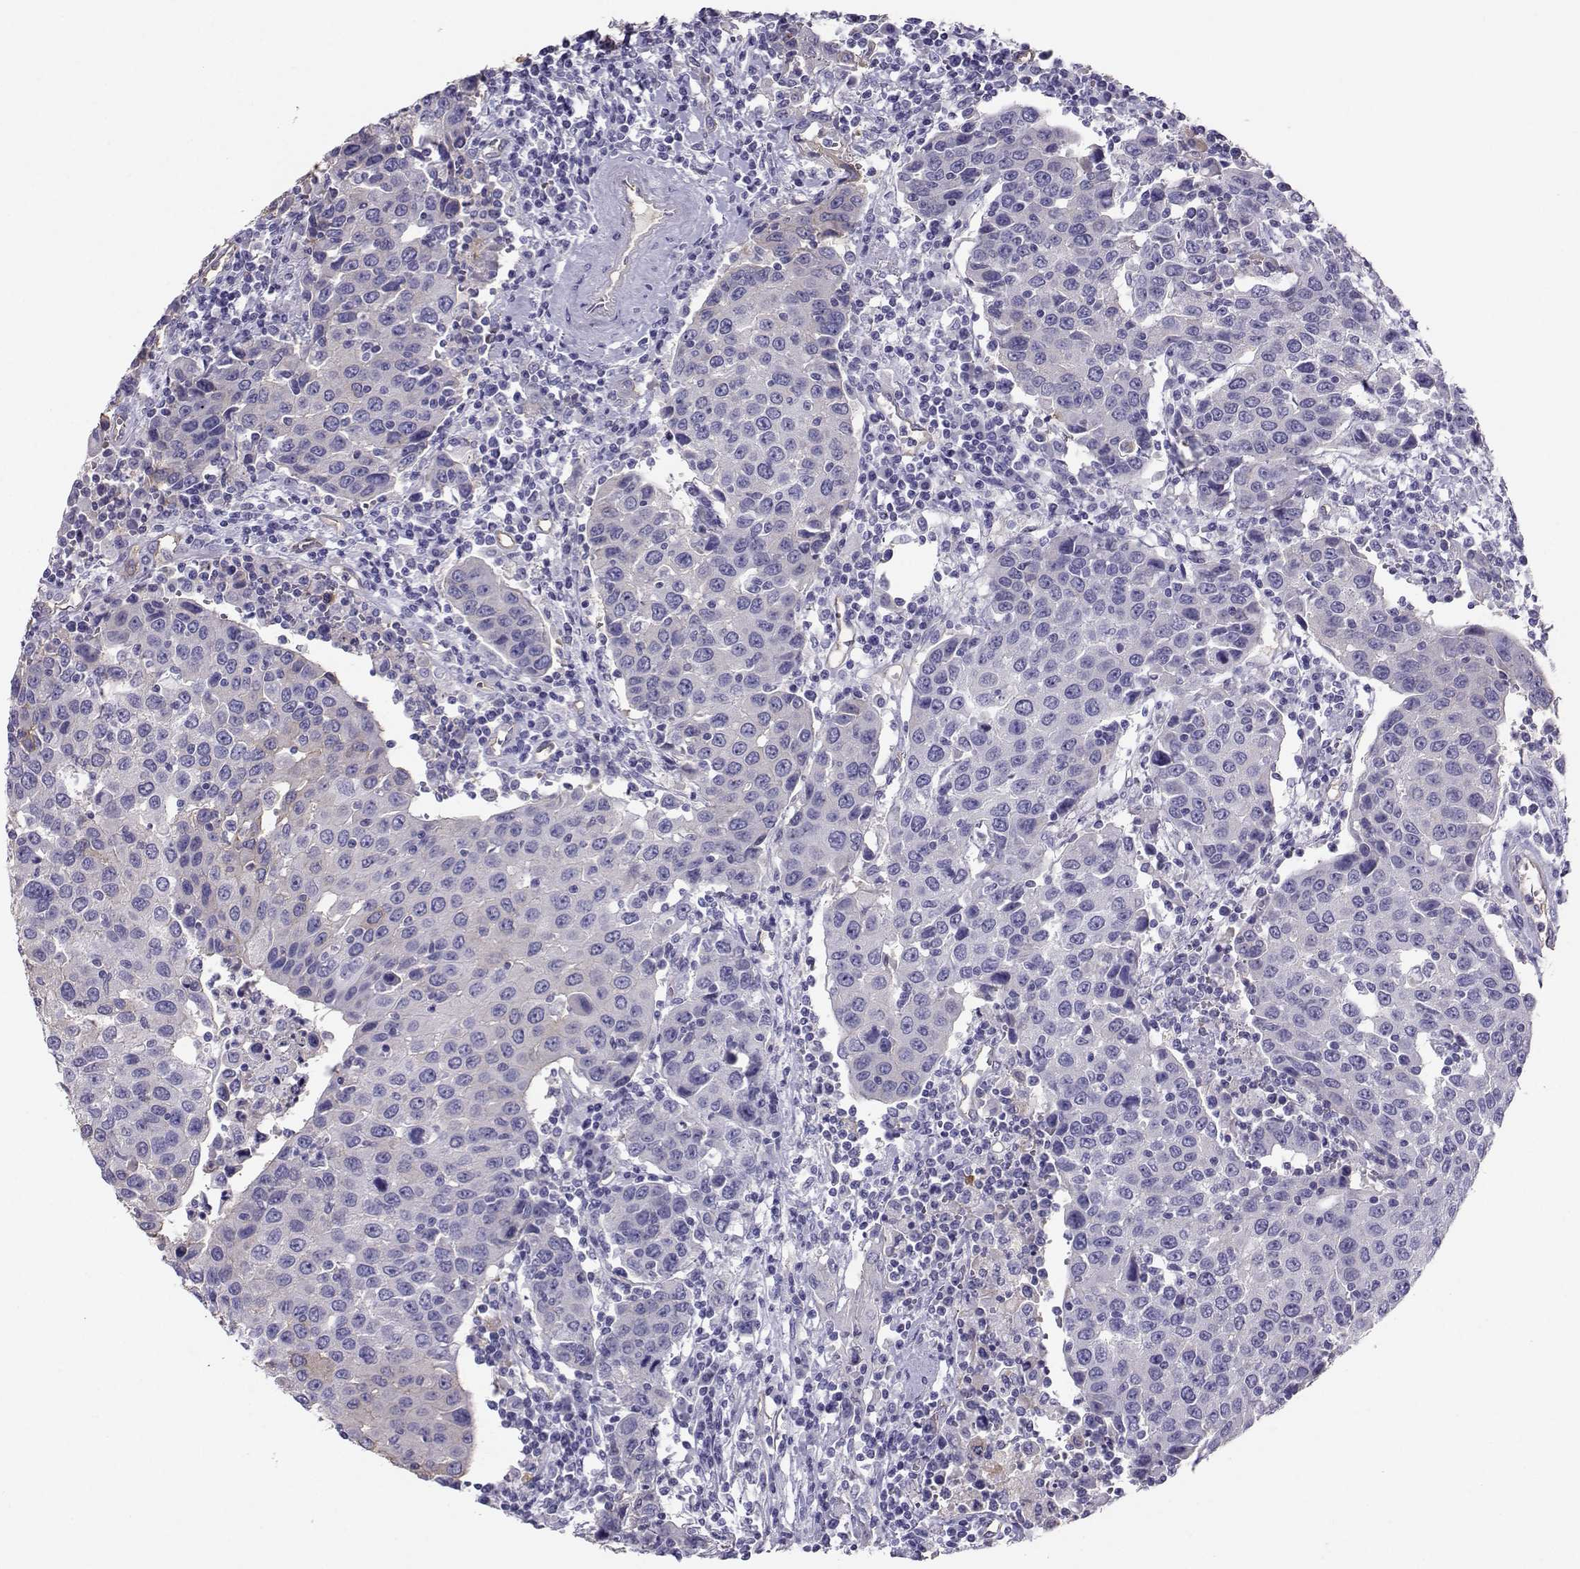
{"staining": {"intensity": "weak", "quantity": "<25%", "location": "cytoplasmic/membranous"}, "tissue": "urothelial cancer", "cell_type": "Tumor cells", "image_type": "cancer", "snomed": [{"axis": "morphology", "description": "Urothelial carcinoma, High grade"}, {"axis": "topography", "description": "Urinary bladder"}], "caption": "High magnification brightfield microscopy of urothelial cancer stained with DAB (3,3'-diaminobenzidine) (brown) and counterstained with hematoxylin (blue): tumor cells show no significant positivity.", "gene": "CLUL1", "patient": {"sex": "female", "age": 85}}